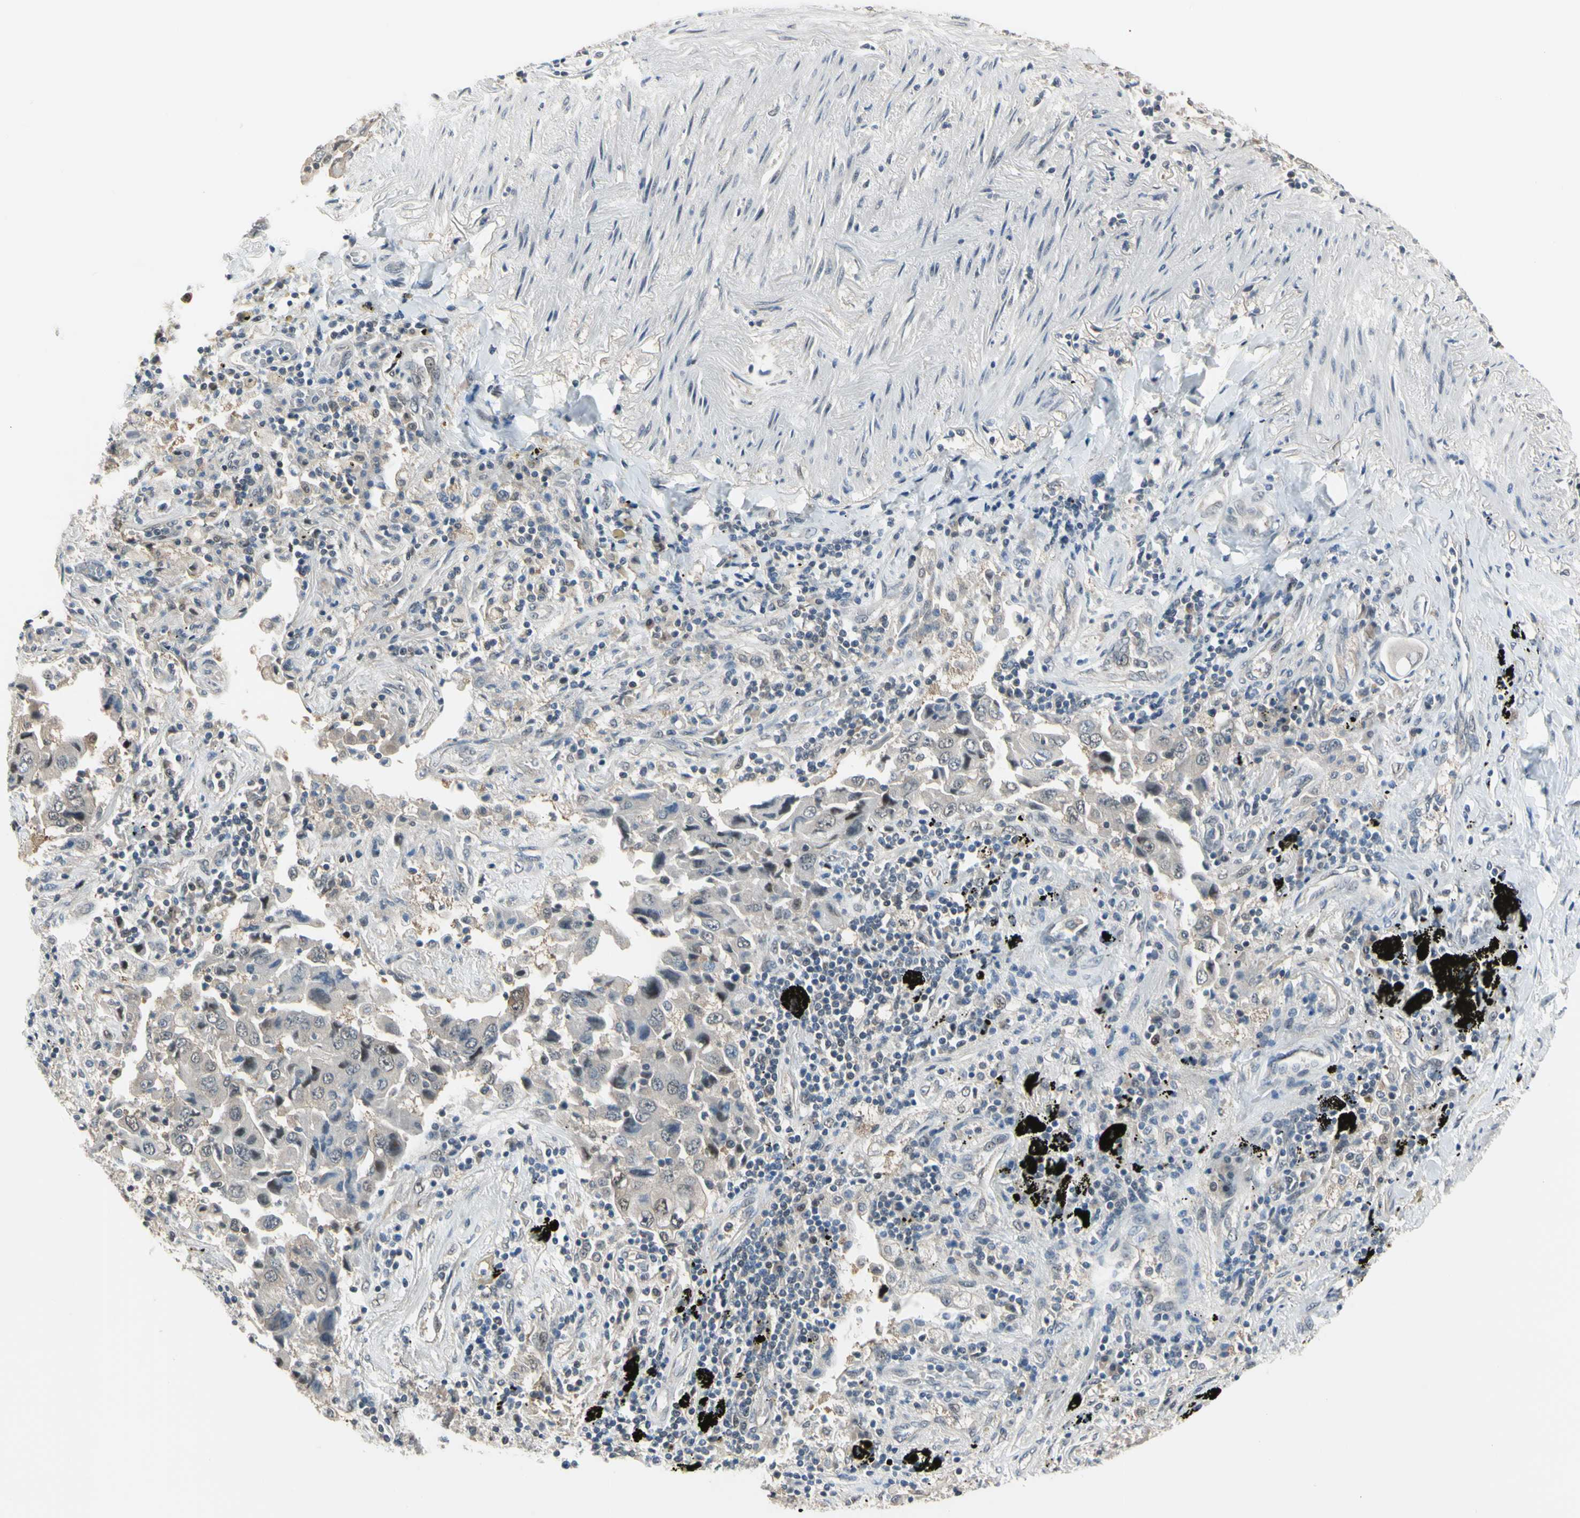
{"staining": {"intensity": "weak", "quantity": "25%-75%", "location": "cytoplasmic/membranous"}, "tissue": "lung cancer", "cell_type": "Tumor cells", "image_type": "cancer", "snomed": [{"axis": "morphology", "description": "Adenocarcinoma, NOS"}, {"axis": "topography", "description": "Lung"}], "caption": "The immunohistochemical stain highlights weak cytoplasmic/membranous staining in tumor cells of lung cancer (adenocarcinoma) tissue.", "gene": "HSPA4", "patient": {"sex": "female", "age": 65}}